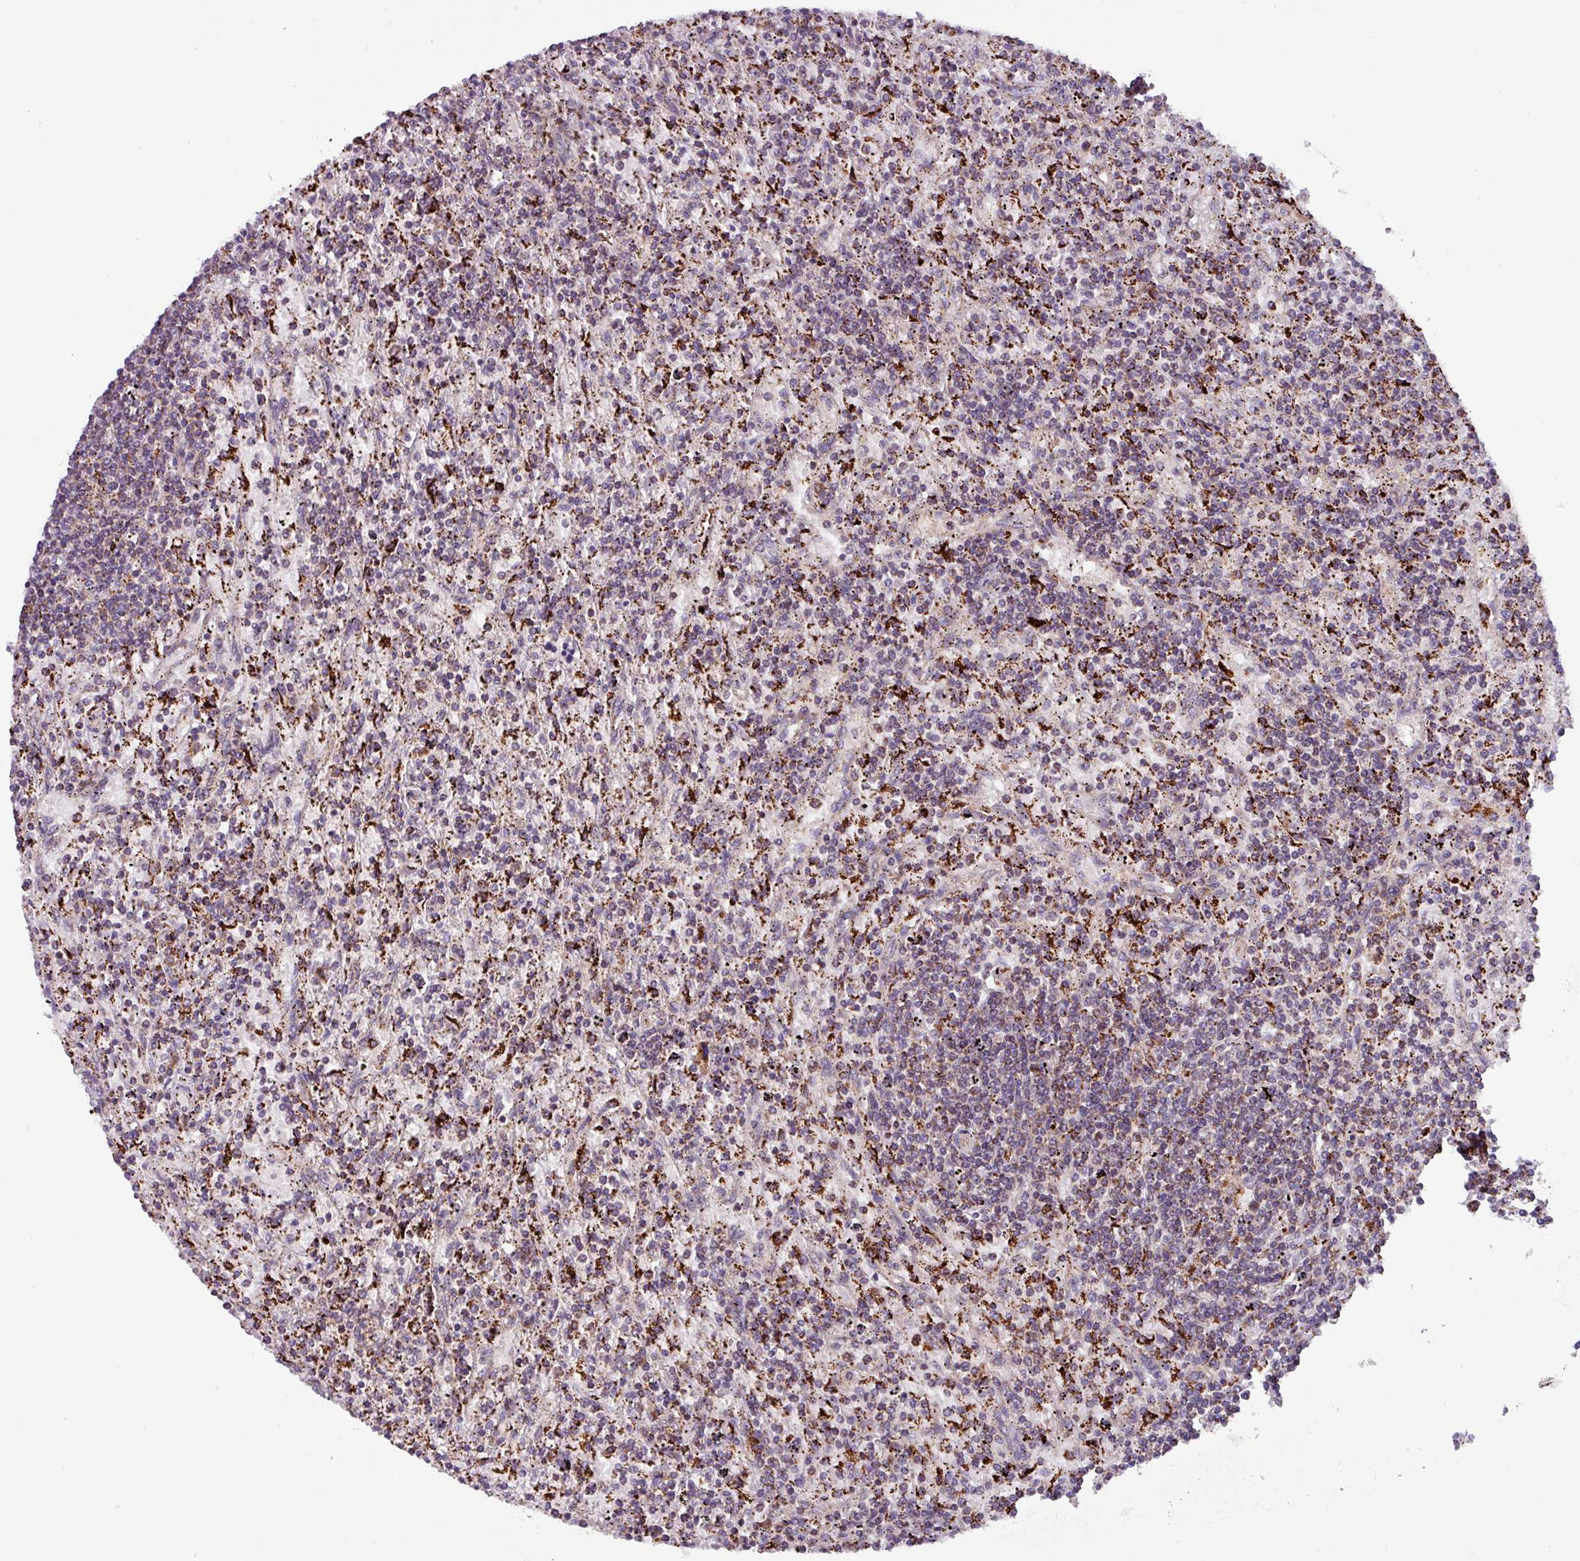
{"staining": {"intensity": "negative", "quantity": "none", "location": "none"}, "tissue": "lymphoma", "cell_type": "Tumor cells", "image_type": "cancer", "snomed": [{"axis": "morphology", "description": "Malignant lymphoma, non-Hodgkin's type, Low grade"}, {"axis": "topography", "description": "Spleen"}], "caption": "Image shows no significant protein positivity in tumor cells of lymphoma.", "gene": "AKIRIN1", "patient": {"sex": "male", "age": 76}}